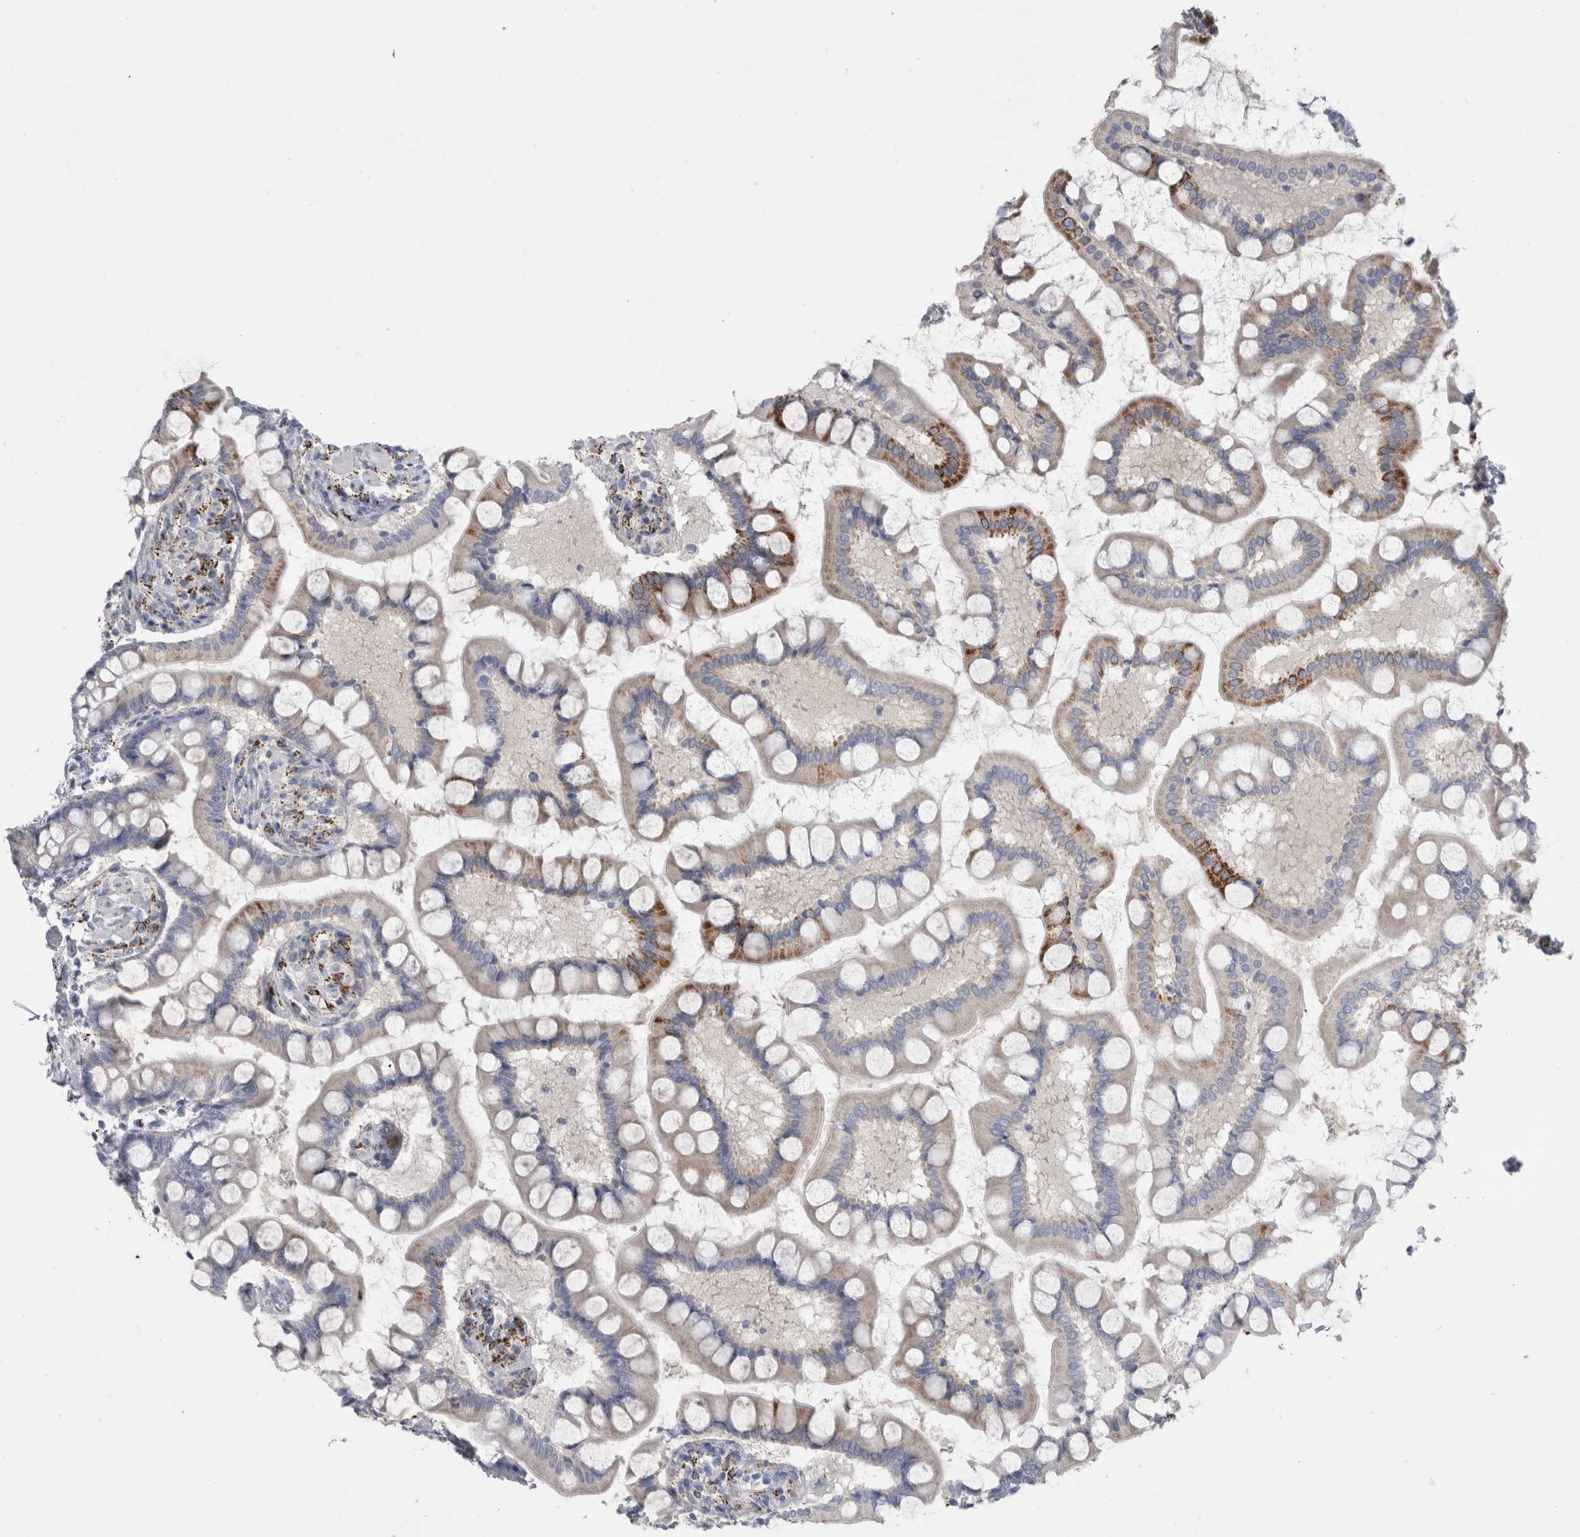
{"staining": {"intensity": "moderate", "quantity": "<25%", "location": "cytoplasmic/membranous"}, "tissue": "small intestine", "cell_type": "Glandular cells", "image_type": "normal", "snomed": [{"axis": "morphology", "description": "Normal tissue, NOS"}, {"axis": "topography", "description": "Small intestine"}], "caption": "A photomicrograph of human small intestine stained for a protein displays moderate cytoplasmic/membranous brown staining in glandular cells. The staining was performed using DAB (3,3'-diaminobenzidine), with brown indicating positive protein expression. Nuclei are stained blue with hematoxylin.", "gene": "GATM", "patient": {"sex": "male", "age": 41}}